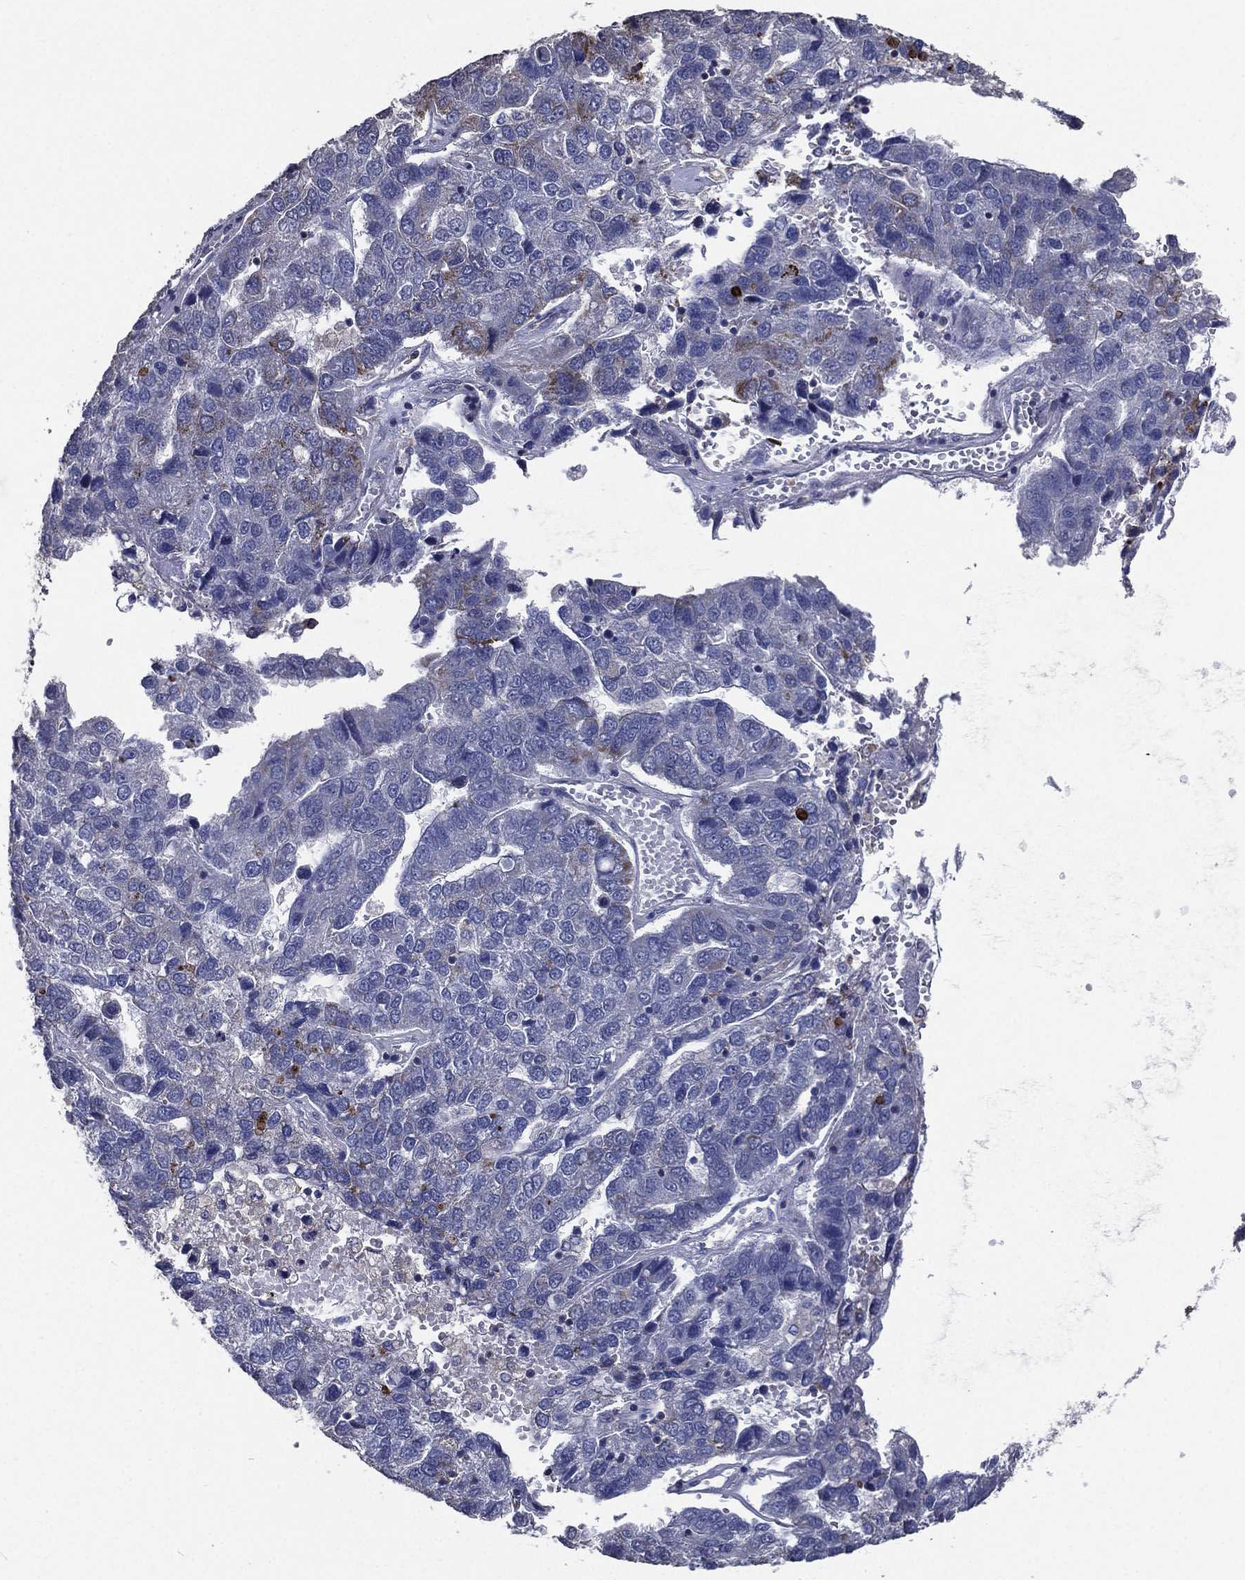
{"staining": {"intensity": "moderate", "quantity": "<25%", "location": "cytoplasmic/membranous"}, "tissue": "pancreatic cancer", "cell_type": "Tumor cells", "image_type": "cancer", "snomed": [{"axis": "morphology", "description": "Adenocarcinoma, NOS"}, {"axis": "topography", "description": "Pancreas"}], "caption": "Pancreatic adenocarcinoma was stained to show a protein in brown. There is low levels of moderate cytoplasmic/membranous positivity in about <25% of tumor cells.", "gene": "SERPINB2", "patient": {"sex": "female", "age": 61}}